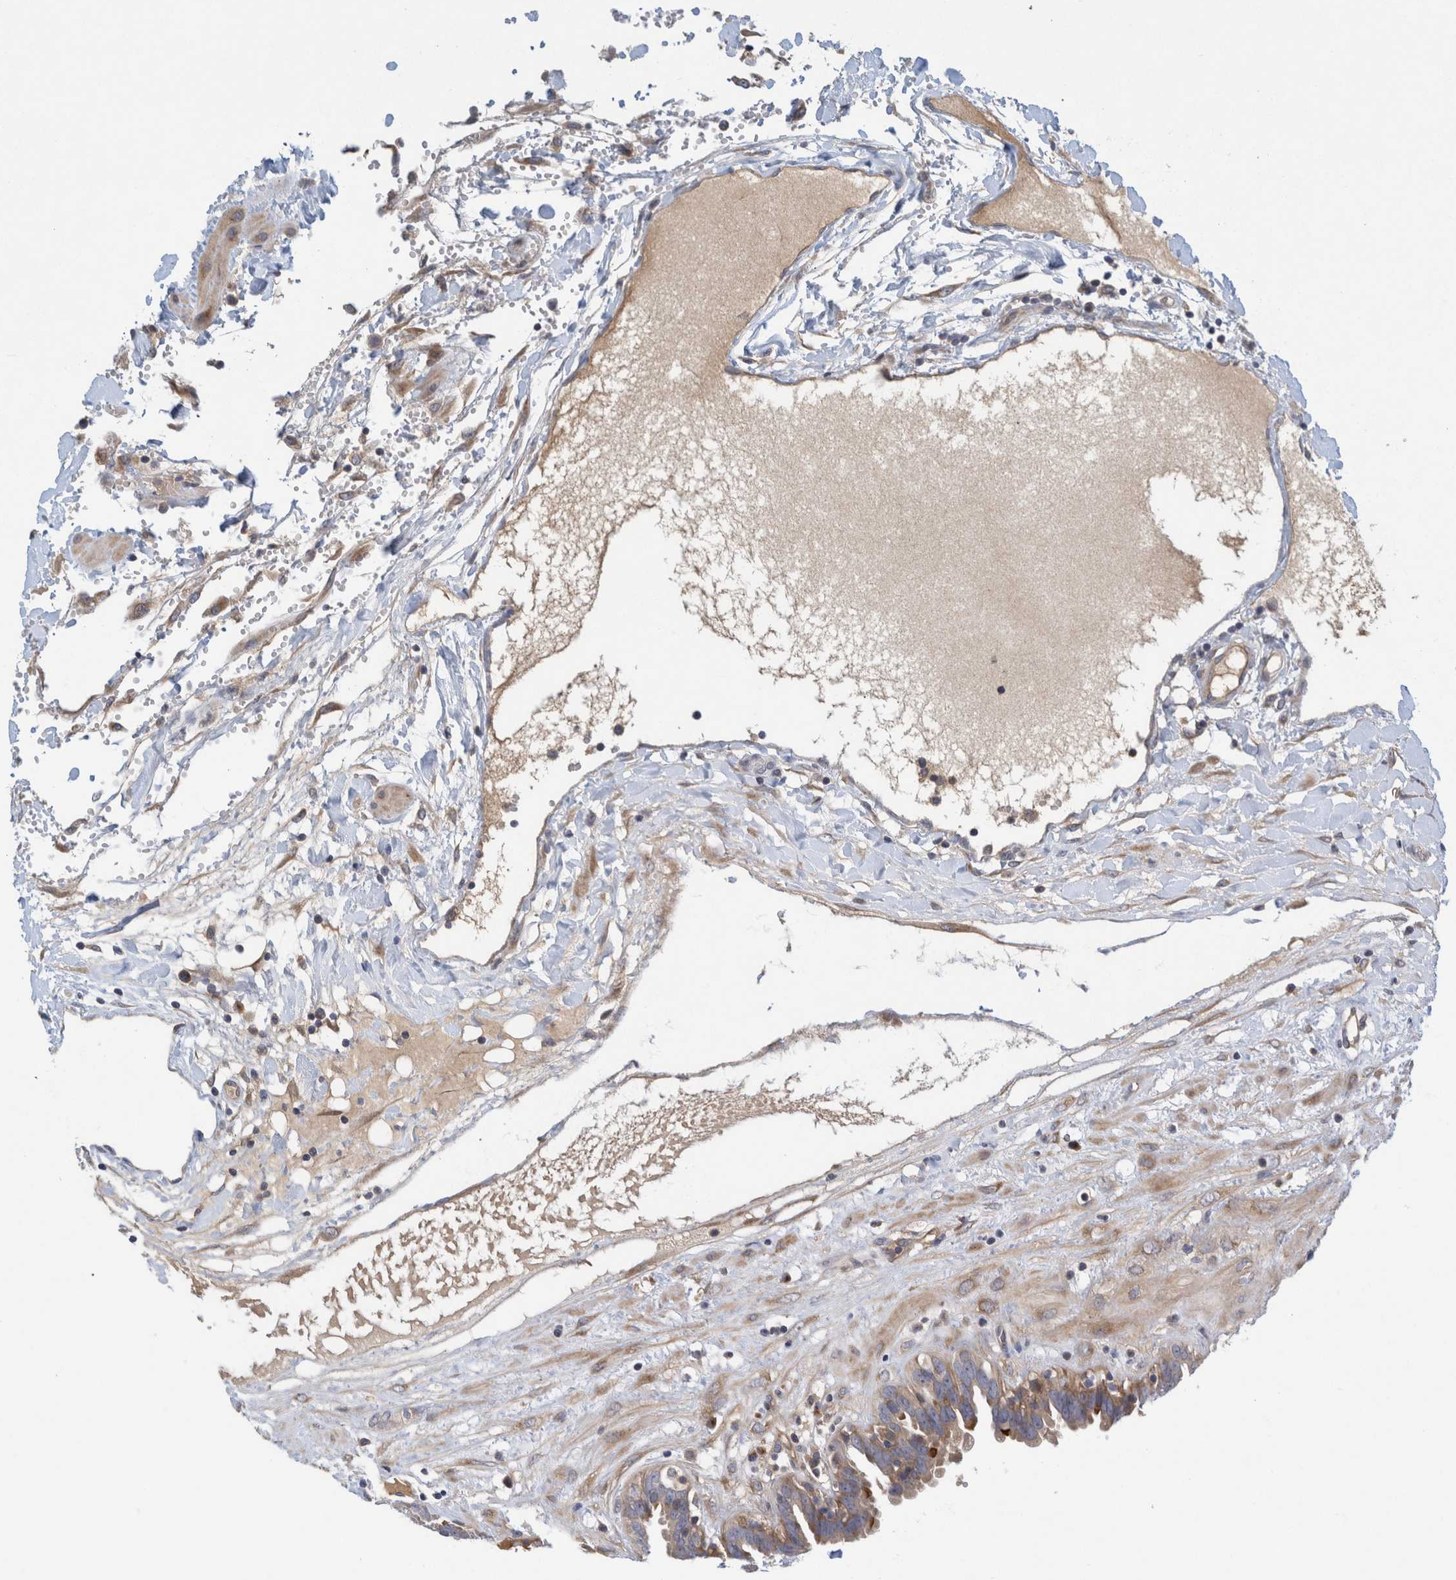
{"staining": {"intensity": "weak", "quantity": "<25%", "location": "cytoplasmic/membranous"}, "tissue": "fallopian tube", "cell_type": "Glandular cells", "image_type": "normal", "snomed": [{"axis": "morphology", "description": "Normal tissue, NOS"}, {"axis": "topography", "description": "Fallopian tube"}, {"axis": "topography", "description": "Placenta"}], "caption": "Glandular cells show no significant protein positivity in unremarkable fallopian tube. The staining is performed using DAB brown chromogen with nuclei counter-stained in using hematoxylin.", "gene": "ZNF324B", "patient": {"sex": "female", "age": 32}}